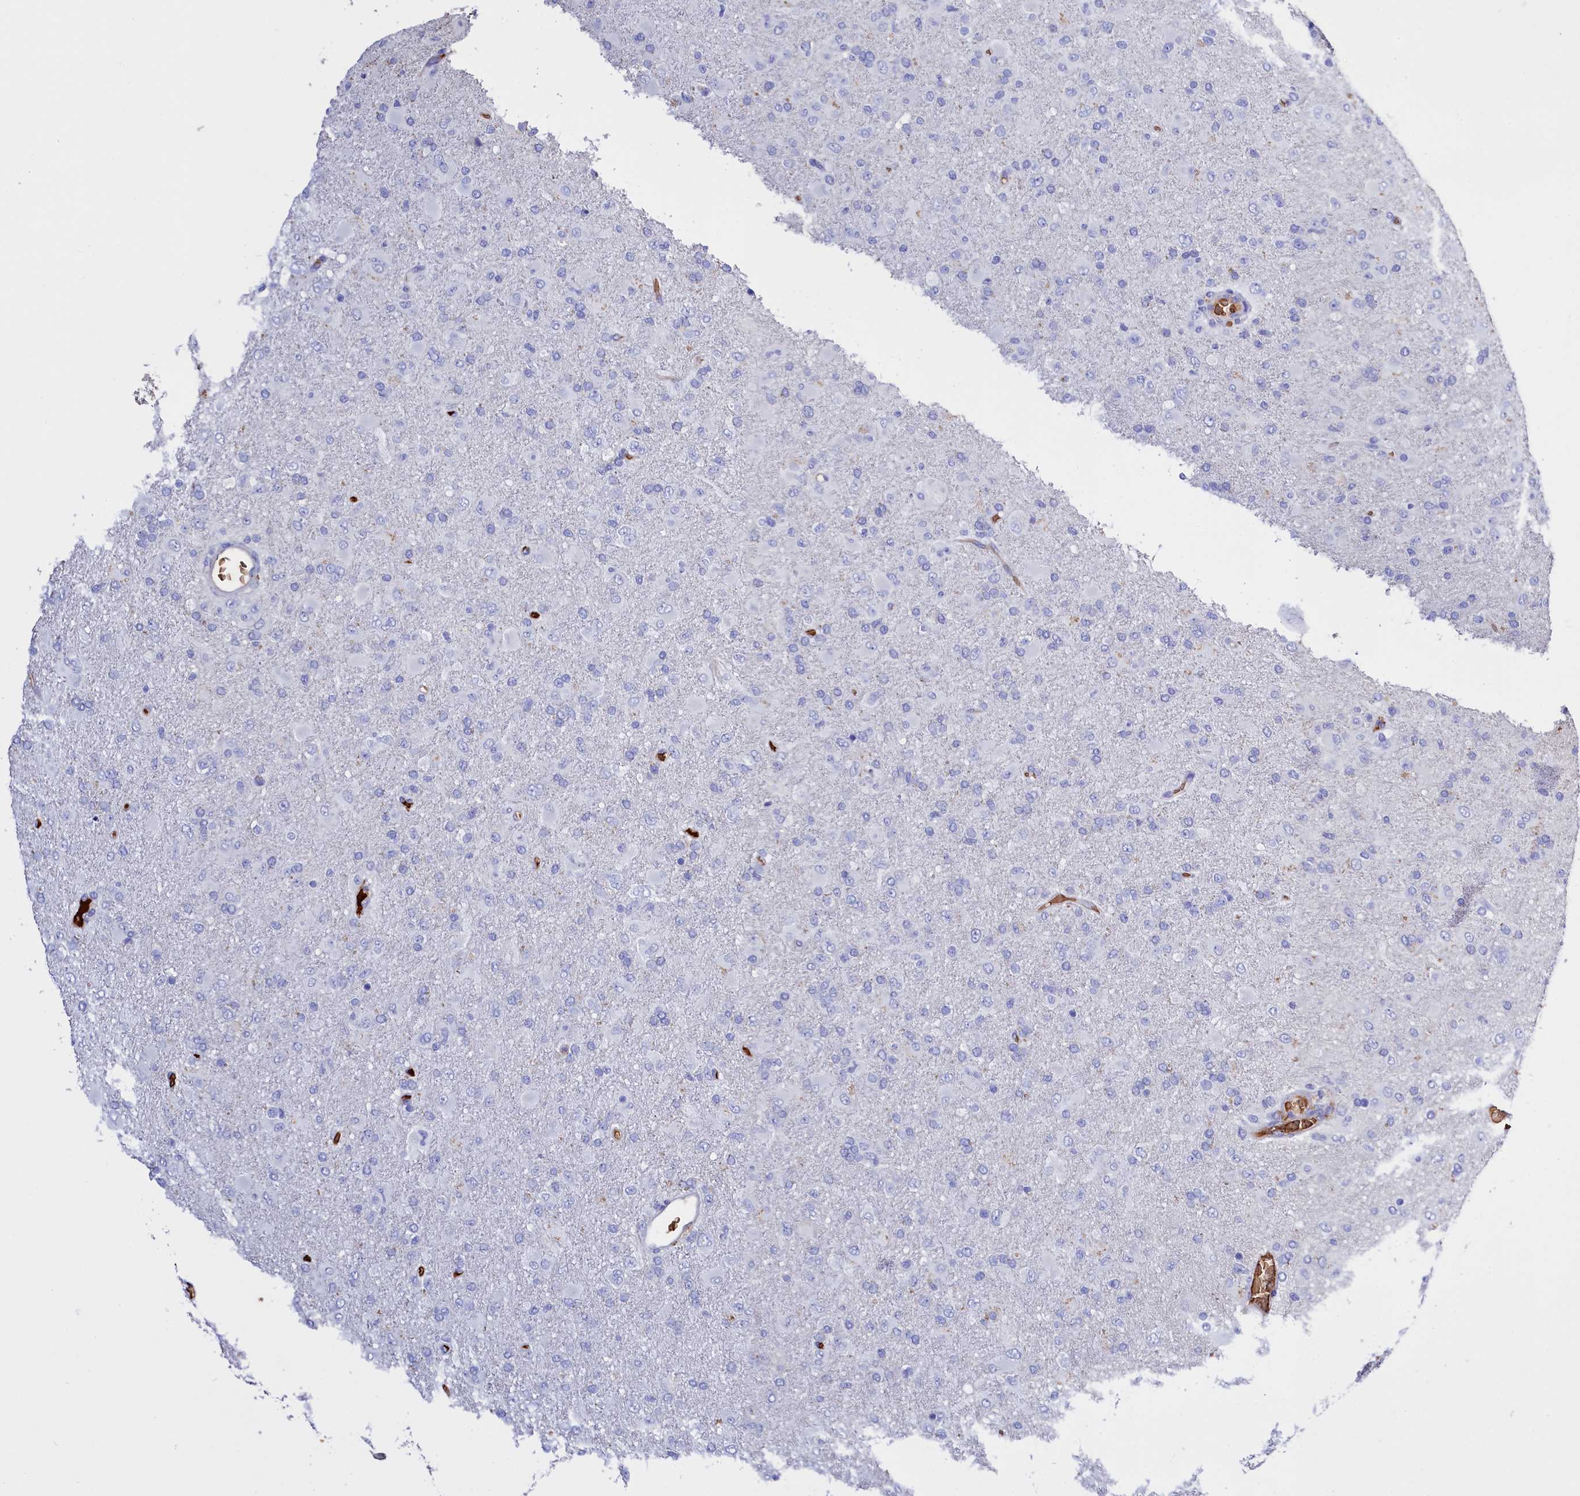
{"staining": {"intensity": "negative", "quantity": "none", "location": "none"}, "tissue": "glioma", "cell_type": "Tumor cells", "image_type": "cancer", "snomed": [{"axis": "morphology", "description": "Glioma, malignant, Low grade"}, {"axis": "topography", "description": "Brain"}], "caption": "This photomicrograph is of malignant glioma (low-grade) stained with immunohistochemistry to label a protein in brown with the nuclei are counter-stained blue. There is no expression in tumor cells.", "gene": "RPUSD3", "patient": {"sex": "male", "age": 65}}